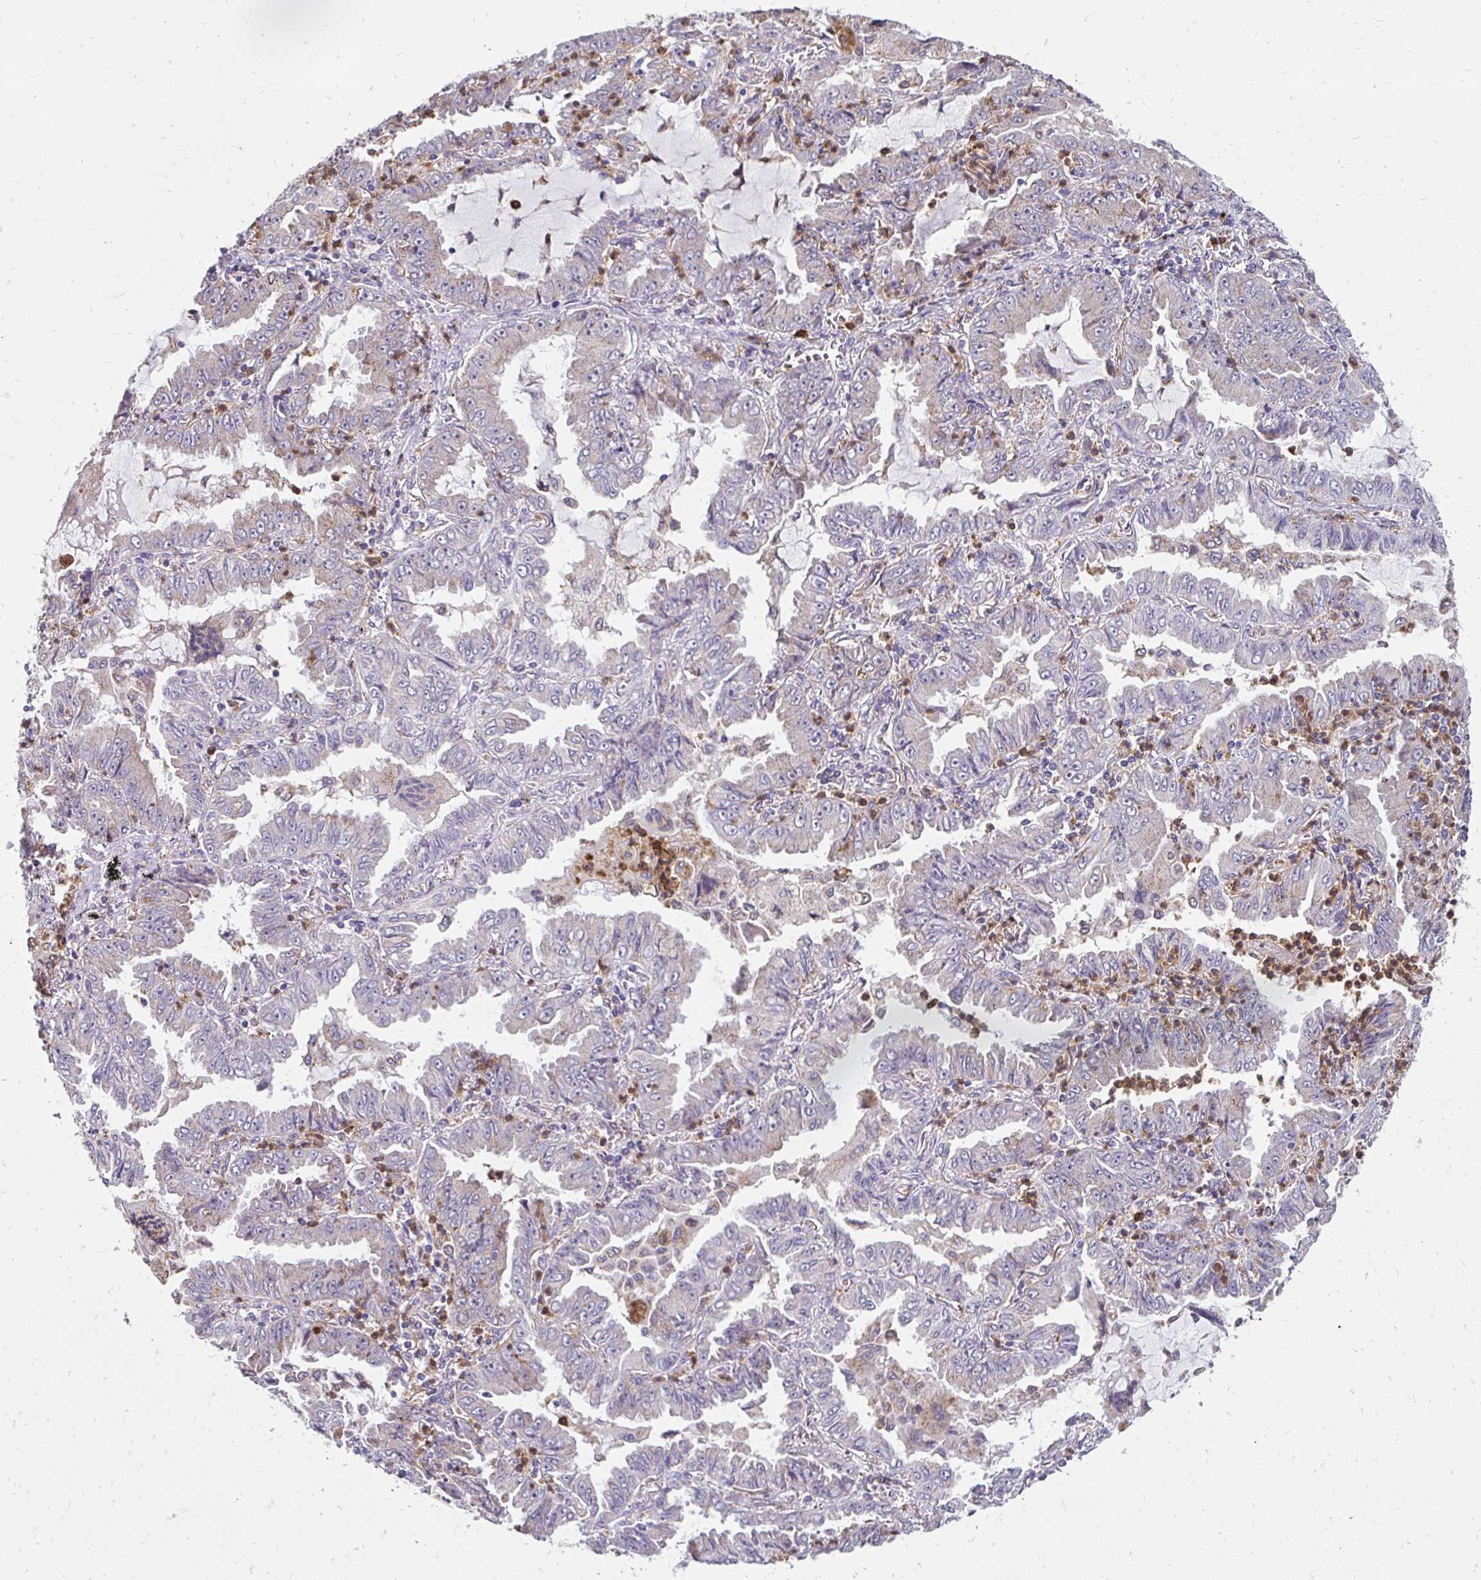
{"staining": {"intensity": "weak", "quantity": "<25%", "location": "cytoplasmic/membranous"}, "tissue": "lung cancer", "cell_type": "Tumor cells", "image_type": "cancer", "snomed": [{"axis": "morphology", "description": "Adenocarcinoma, NOS"}, {"axis": "topography", "description": "Lung"}], "caption": "High power microscopy micrograph of an immunohistochemistry histopathology image of adenocarcinoma (lung), revealing no significant expression in tumor cells.", "gene": "GK2", "patient": {"sex": "female", "age": 52}}